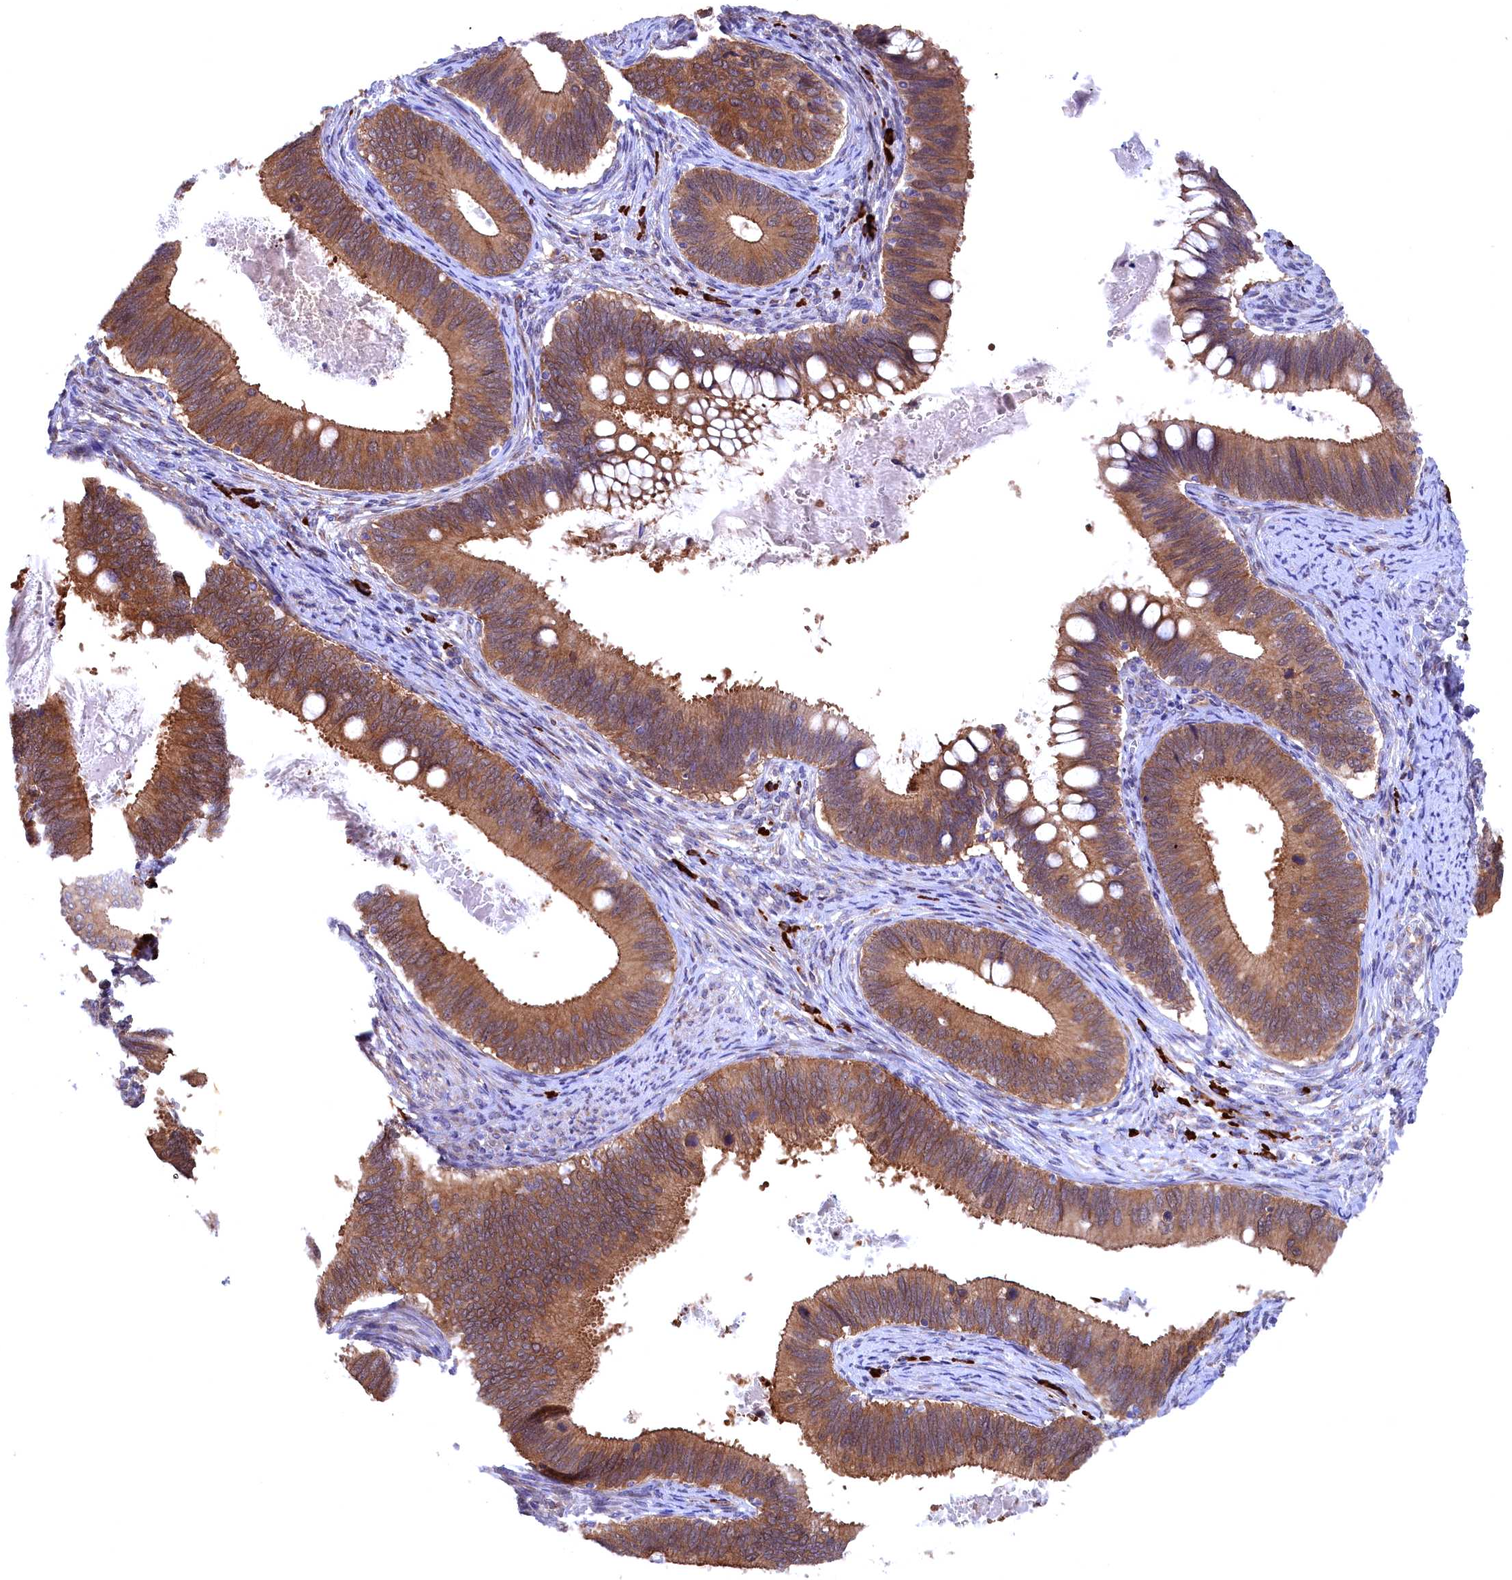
{"staining": {"intensity": "moderate", "quantity": ">75%", "location": "cytoplasmic/membranous"}, "tissue": "cervical cancer", "cell_type": "Tumor cells", "image_type": "cancer", "snomed": [{"axis": "morphology", "description": "Adenocarcinoma, NOS"}, {"axis": "topography", "description": "Cervix"}], "caption": "Cervical adenocarcinoma tissue displays moderate cytoplasmic/membranous expression in approximately >75% of tumor cells, visualized by immunohistochemistry.", "gene": "JPT2", "patient": {"sex": "female", "age": 42}}